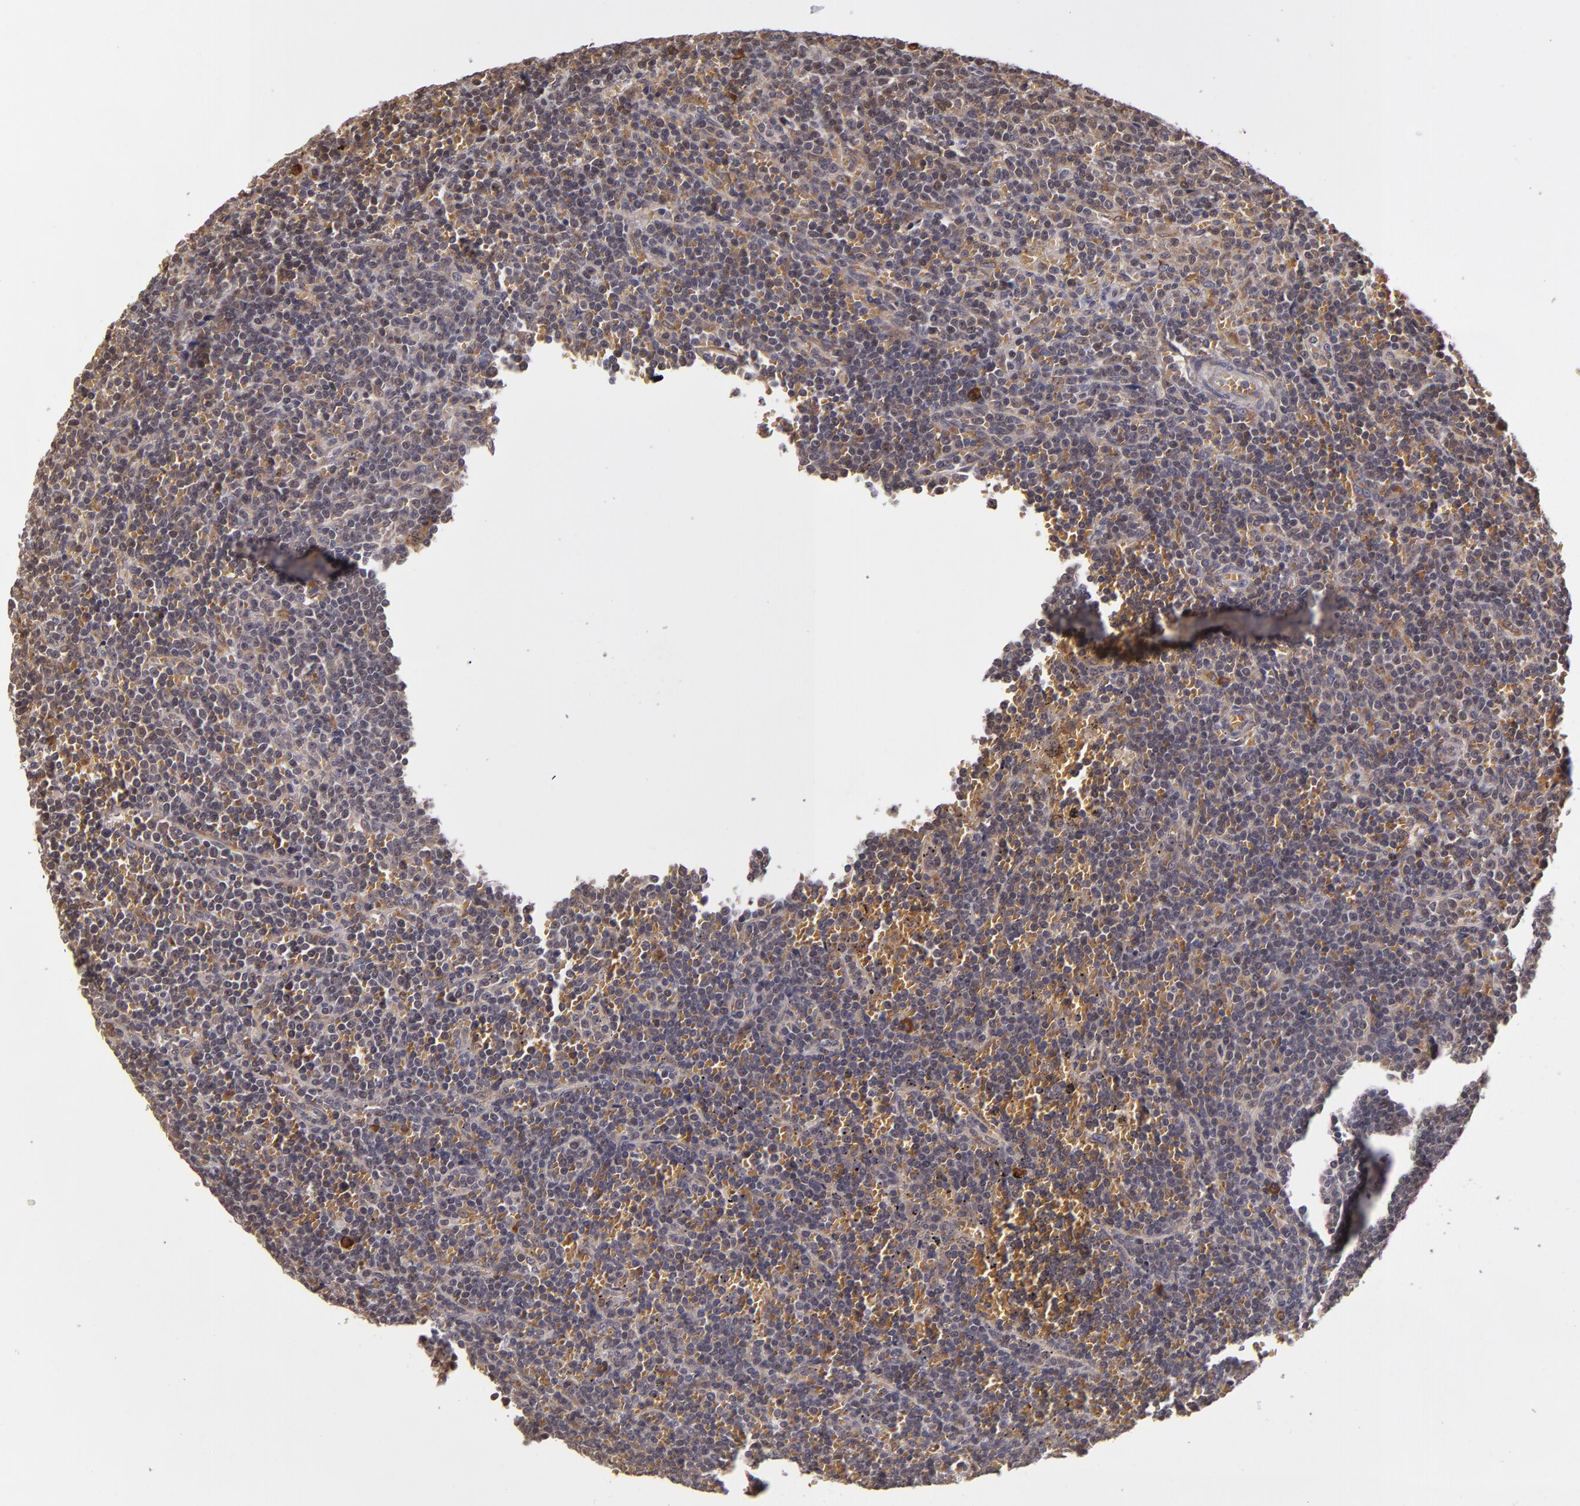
{"staining": {"intensity": "weak", "quantity": "<25%", "location": "cytoplasmic/membranous"}, "tissue": "lymphoma", "cell_type": "Tumor cells", "image_type": "cancer", "snomed": [{"axis": "morphology", "description": "Malignant lymphoma, non-Hodgkin's type, Low grade"}, {"axis": "topography", "description": "Spleen"}], "caption": "This is a photomicrograph of immunohistochemistry (IHC) staining of low-grade malignant lymphoma, non-Hodgkin's type, which shows no staining in tumor cells. The staining is performed using DAB (3,3'-diaminobenzidine) brown chromogen with nuclei counter-stained in using hematoxylin.", "gene": "CASP1", "patient": {"sex": "male", "age": 80}}